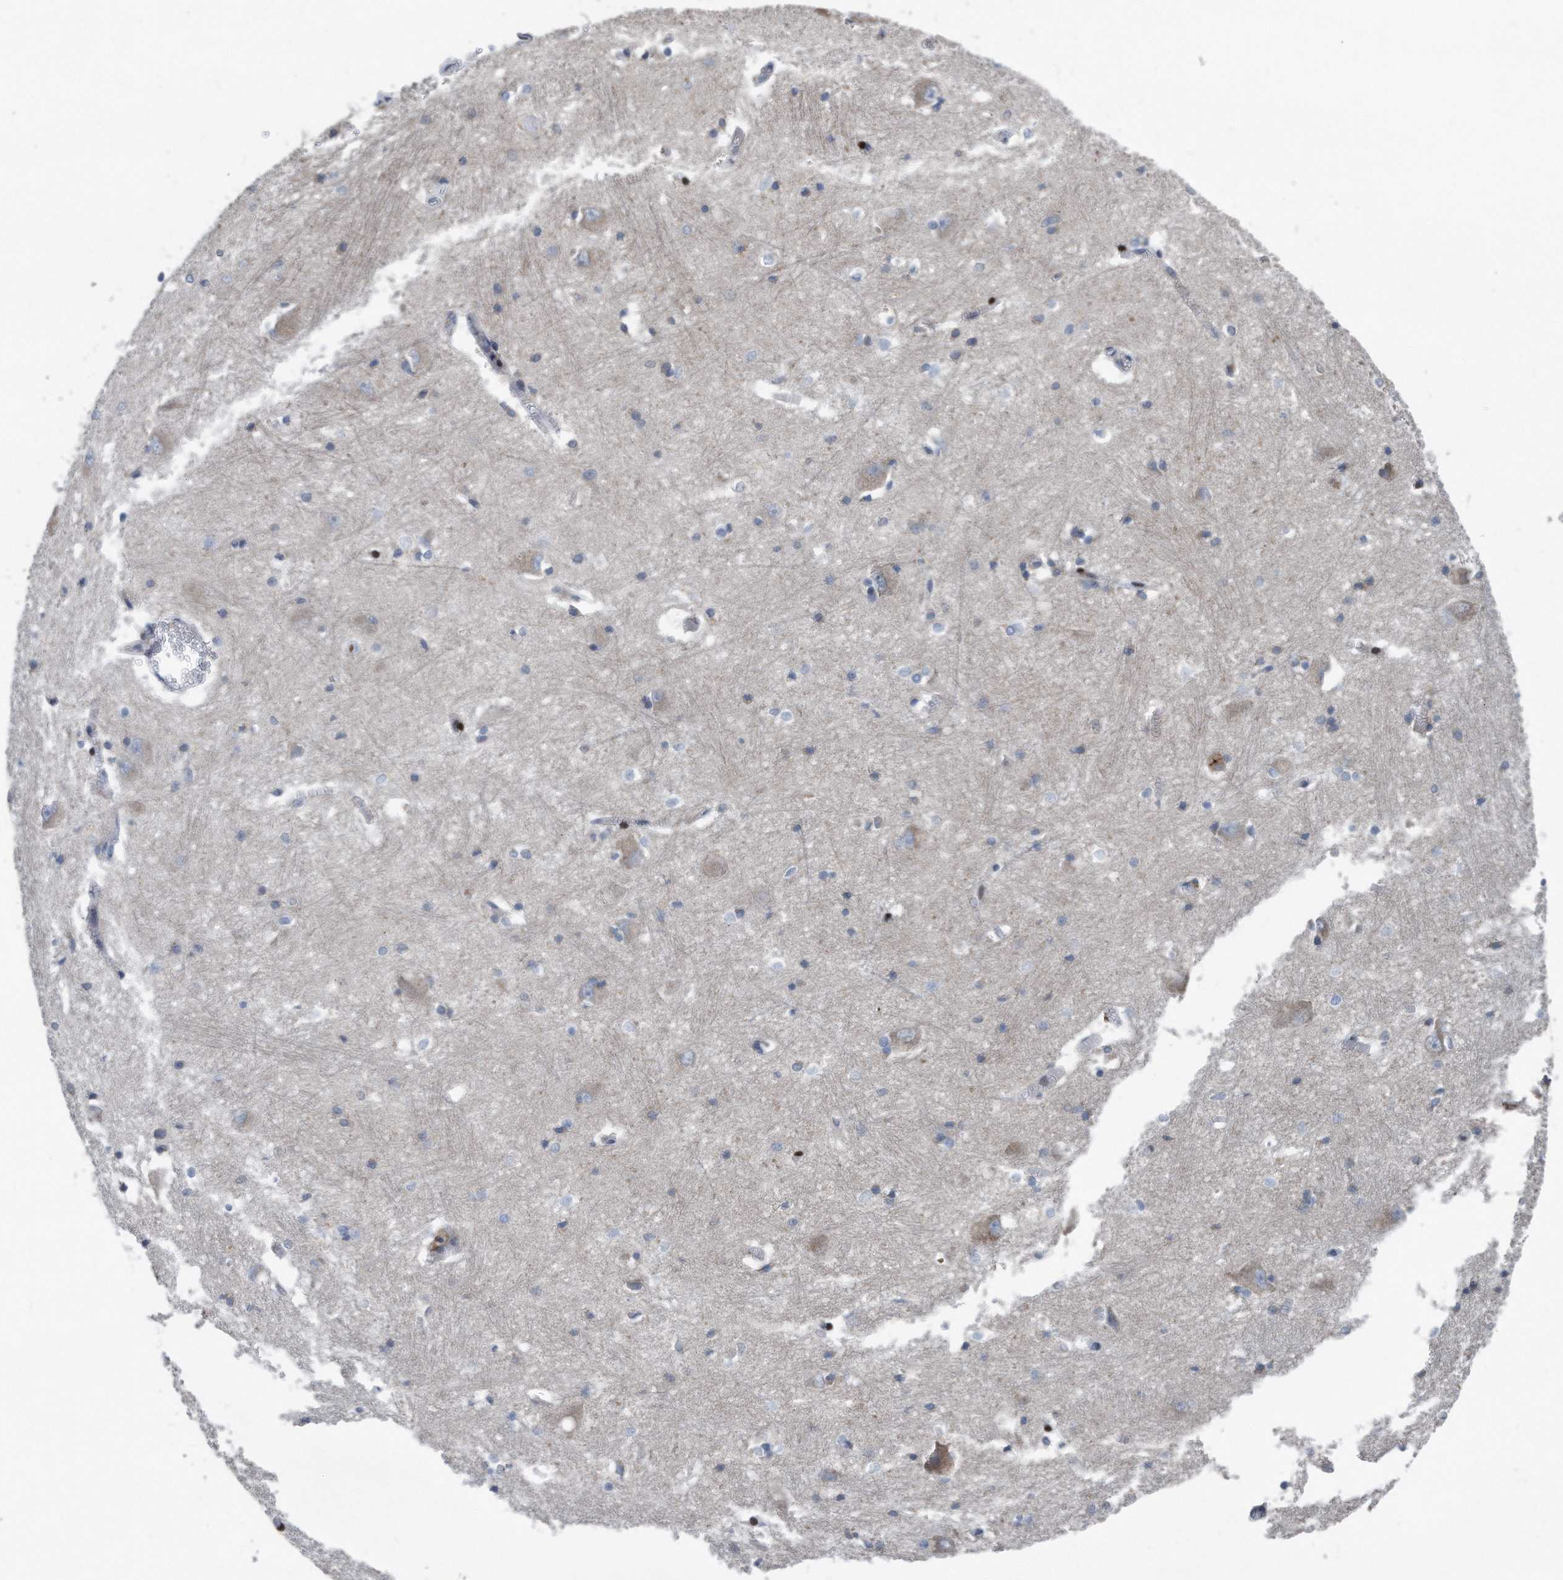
{"staining": {"intensity": "weak", "quantity": "<25%", "location": "cytoplasmic/membranous"}, "tissue": "caudate", "cell_type": "Glial cells", "image_type": "normal", "snomed": [{"axis": "morphology", "description": "Normal tissue, NOS"}, {"axis": "topography", "description": "Lateral ventricle wall"}], "caption": "The micrograph demonstrates no significant staining in glial cells of caudate.", "gene": "DST", "patient": {"sex": "male", "age": 37}}